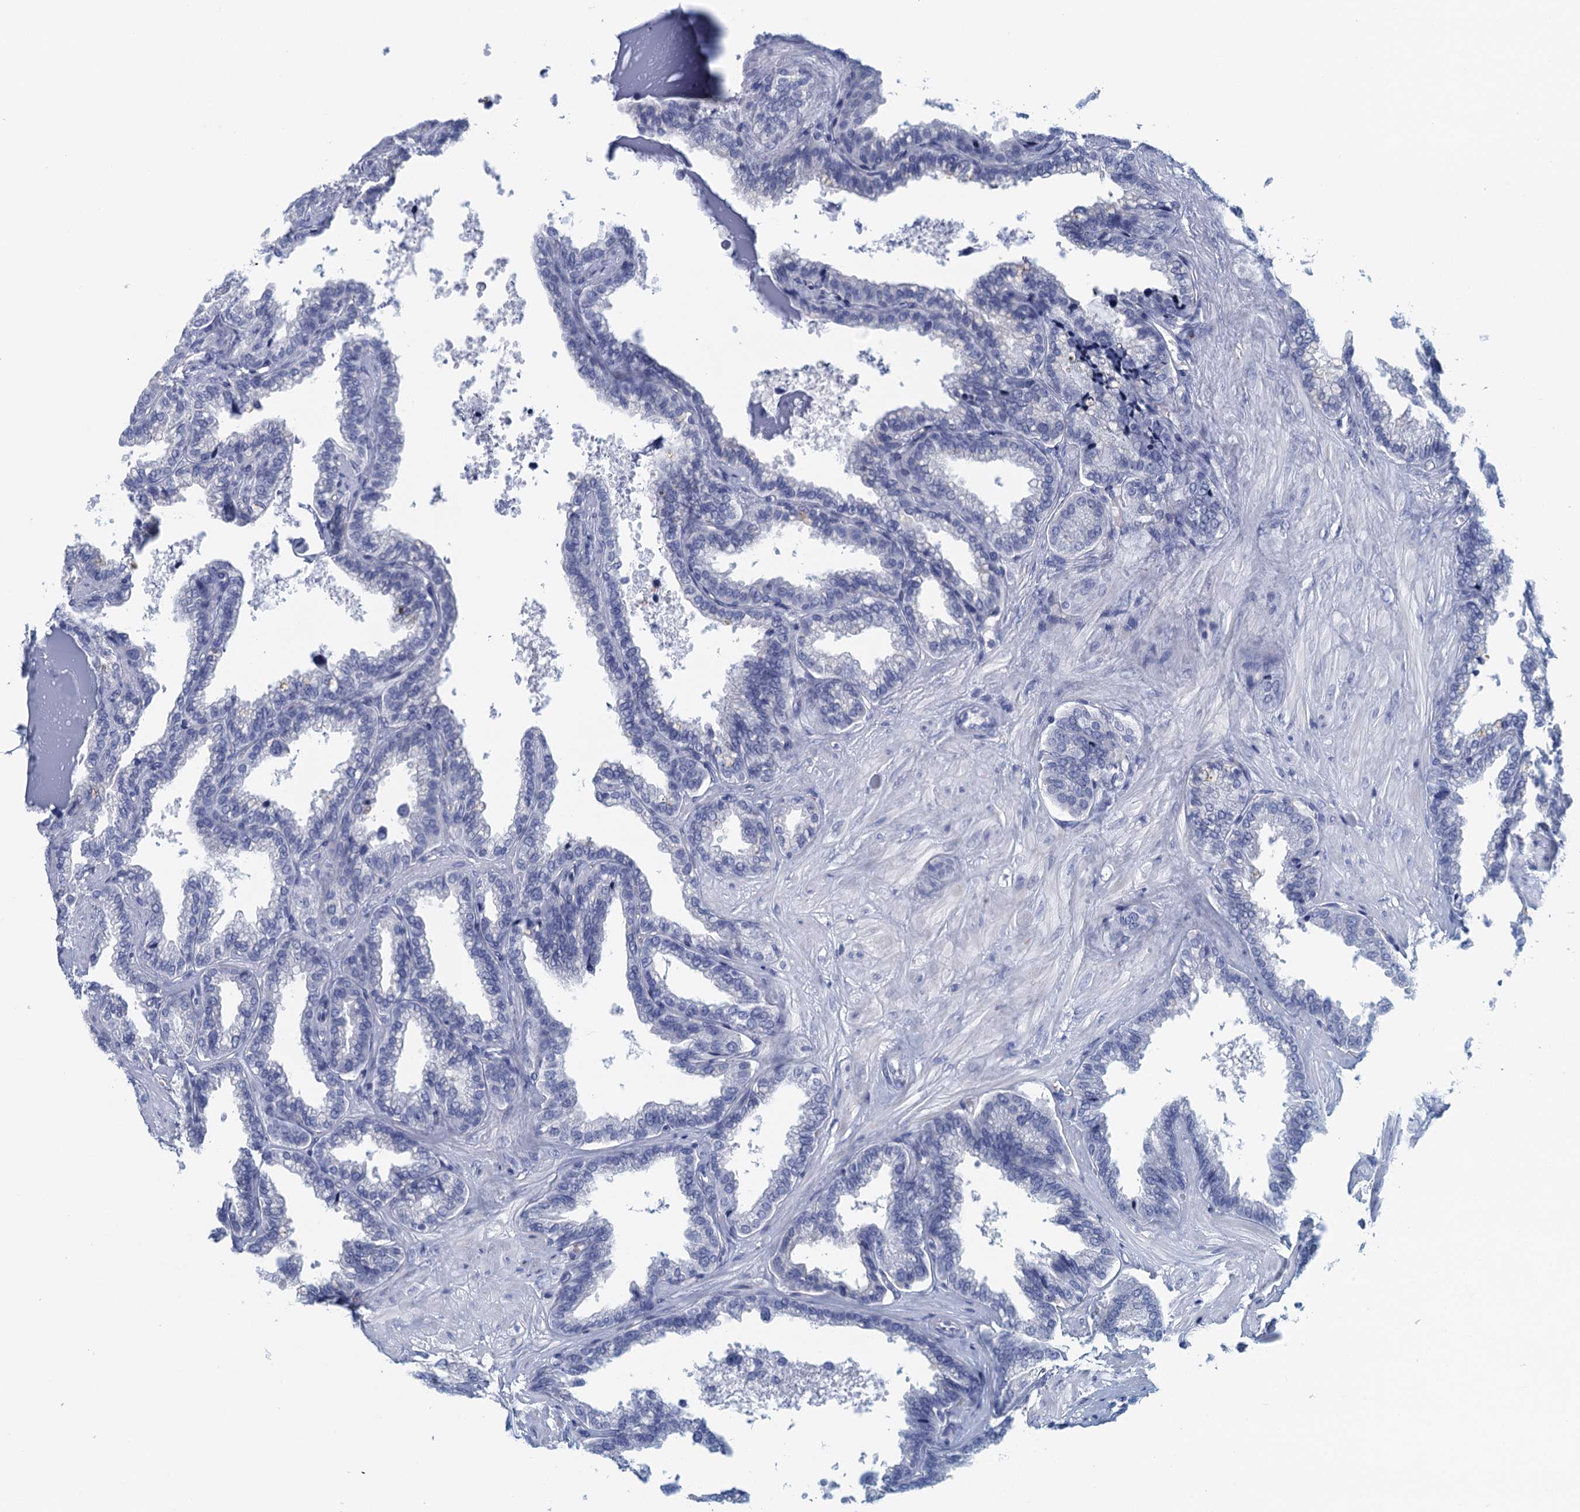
{"staining": {"intensity": "negative", "quantity": "none", "location": "none"}, "tissue": "seminal vesicle", "cell_type": "Glandular cells", "image_type": "normal", "snomed": [{"axis": "morphology", "description": "Normal tissue, NOS"}, {"axis": "topography", "description": "Seminal veicle"}], "caption": "An immunohistochemistry (IHC) micrograph of normal seminal vesicle is shown. There is no staining in glandular cells of seminal vesicle. (DAB immunohistochemistry with hematoxylin counter stain).", "gene": "CYP51A1", "patient": {"sex": "male", "age": 46}}